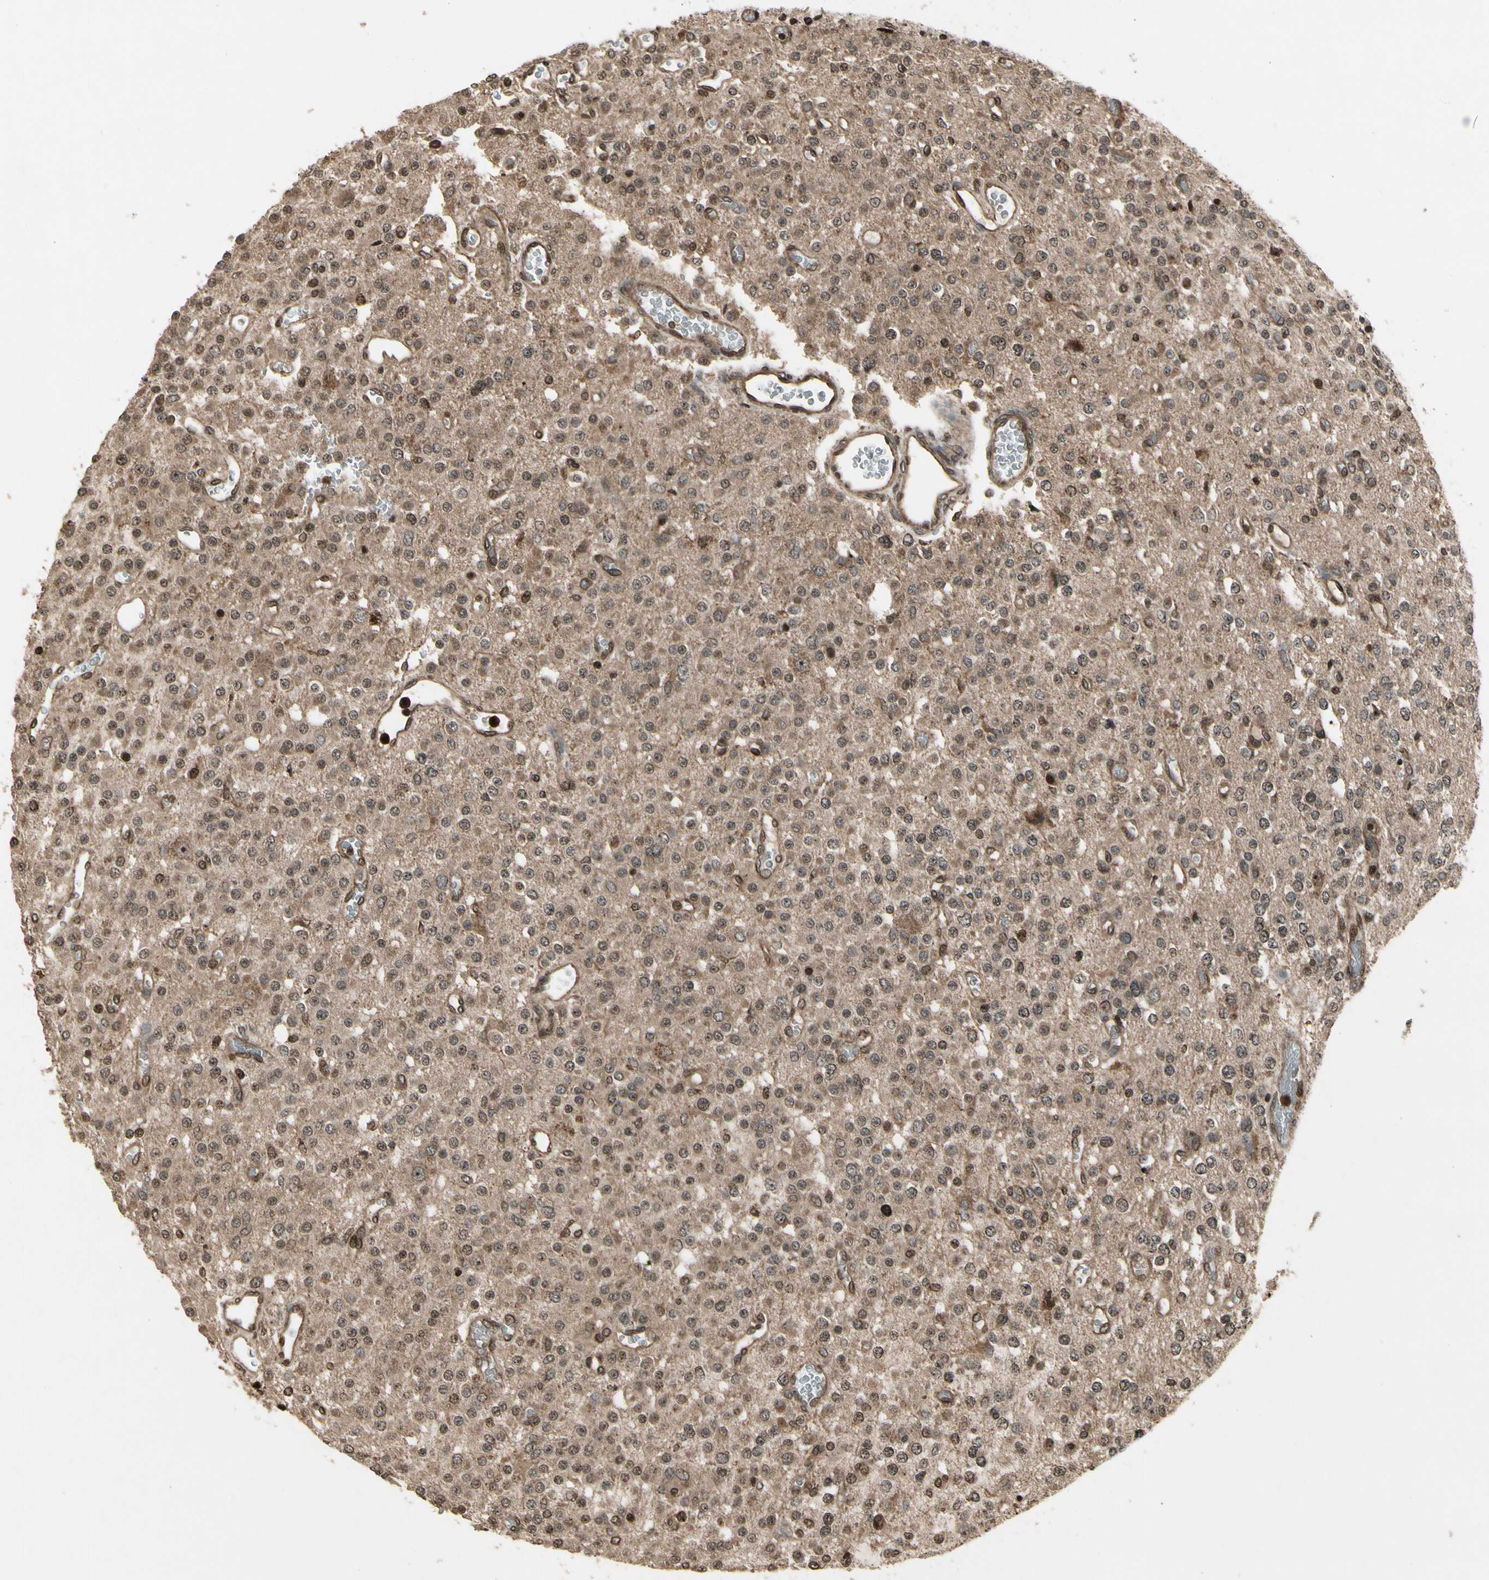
{"staining": {"intensity": "moderate", "quantity": ">75%", "location": "cytoplasmic/membranous"}, "tissue": "glioma", "cell_type": "Tumor cells", "image_type": "cancer", "snomed": [{"axis": "morphology", "description": "Glioma, malignant, Low grade"}, {"axis": "topography", "description": "Brain"}], "caption": "Protein analysis of glioma tissue shows moderate cytoplasmic/membranous expression in approximately >75% of tumor cells. The protein of interest is shown in brown color, while the nuclei are stained blue.", "gene": "GLRX", "patient": {"sex": "male", "age": 38}}